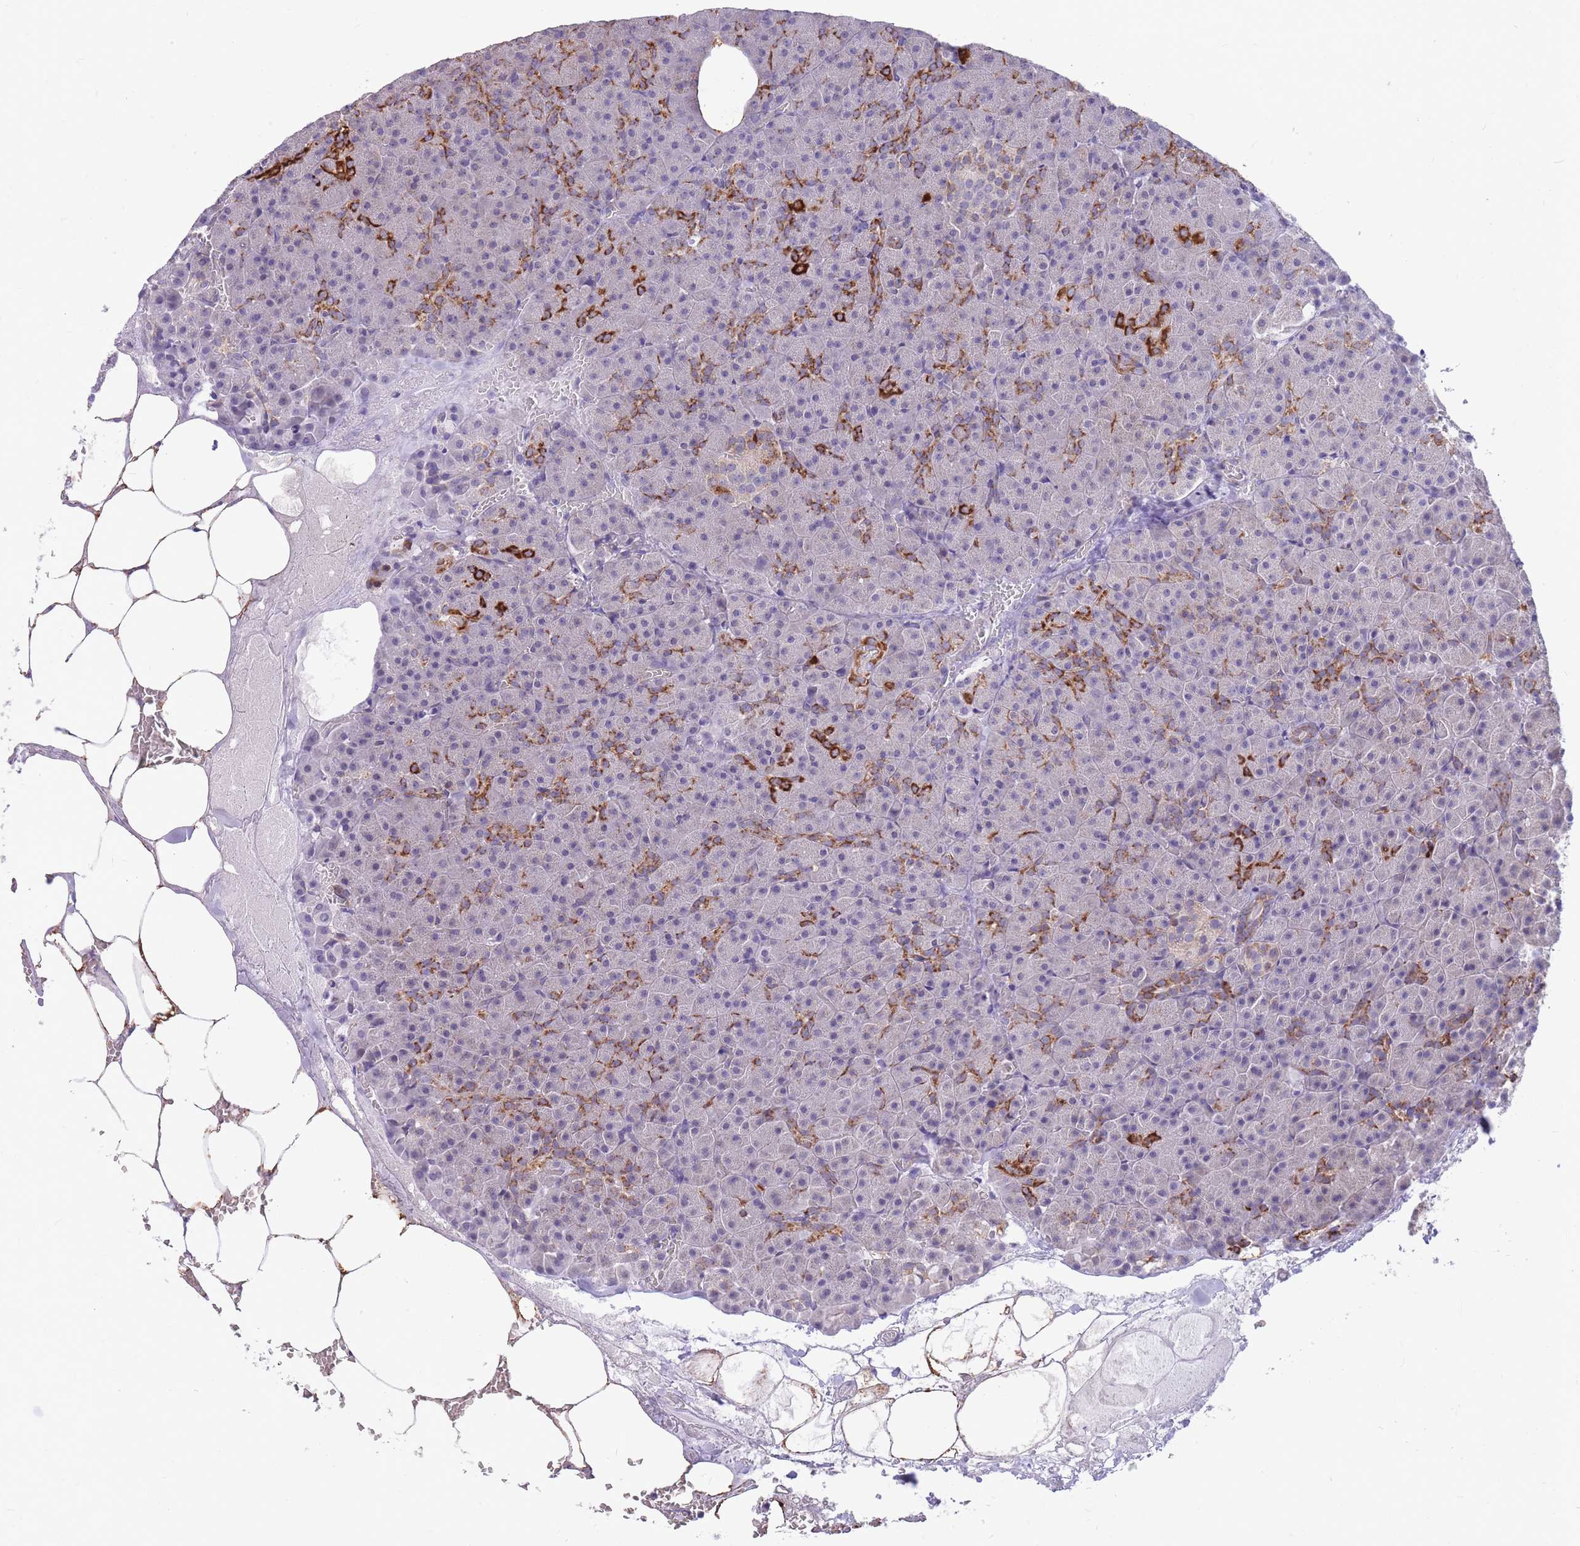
{"staining": {"intensity": "strong", "quantity": "<25%", "location": "cytoplasmic/membranous"}, "tissue": "pancreas", "cell_type": "Exocrine glandular cells", "image_type": "normal", "snomed": [{"axis": "morphology", "description": "Normal tissue, NOS"}, {"axis": "topography", "description": "Pancreas"}], "caption": "High-power microscopy captured an immunohistochemistry (IHC) micrograph of benign pancreas, revealing strong cytoplasmic/membranous staining in approximately <25% of exocrine glandular cells. Nuclei are stained in blue.", "gene": "RNF170", "patient": {"sex": "female", "age": 74}}